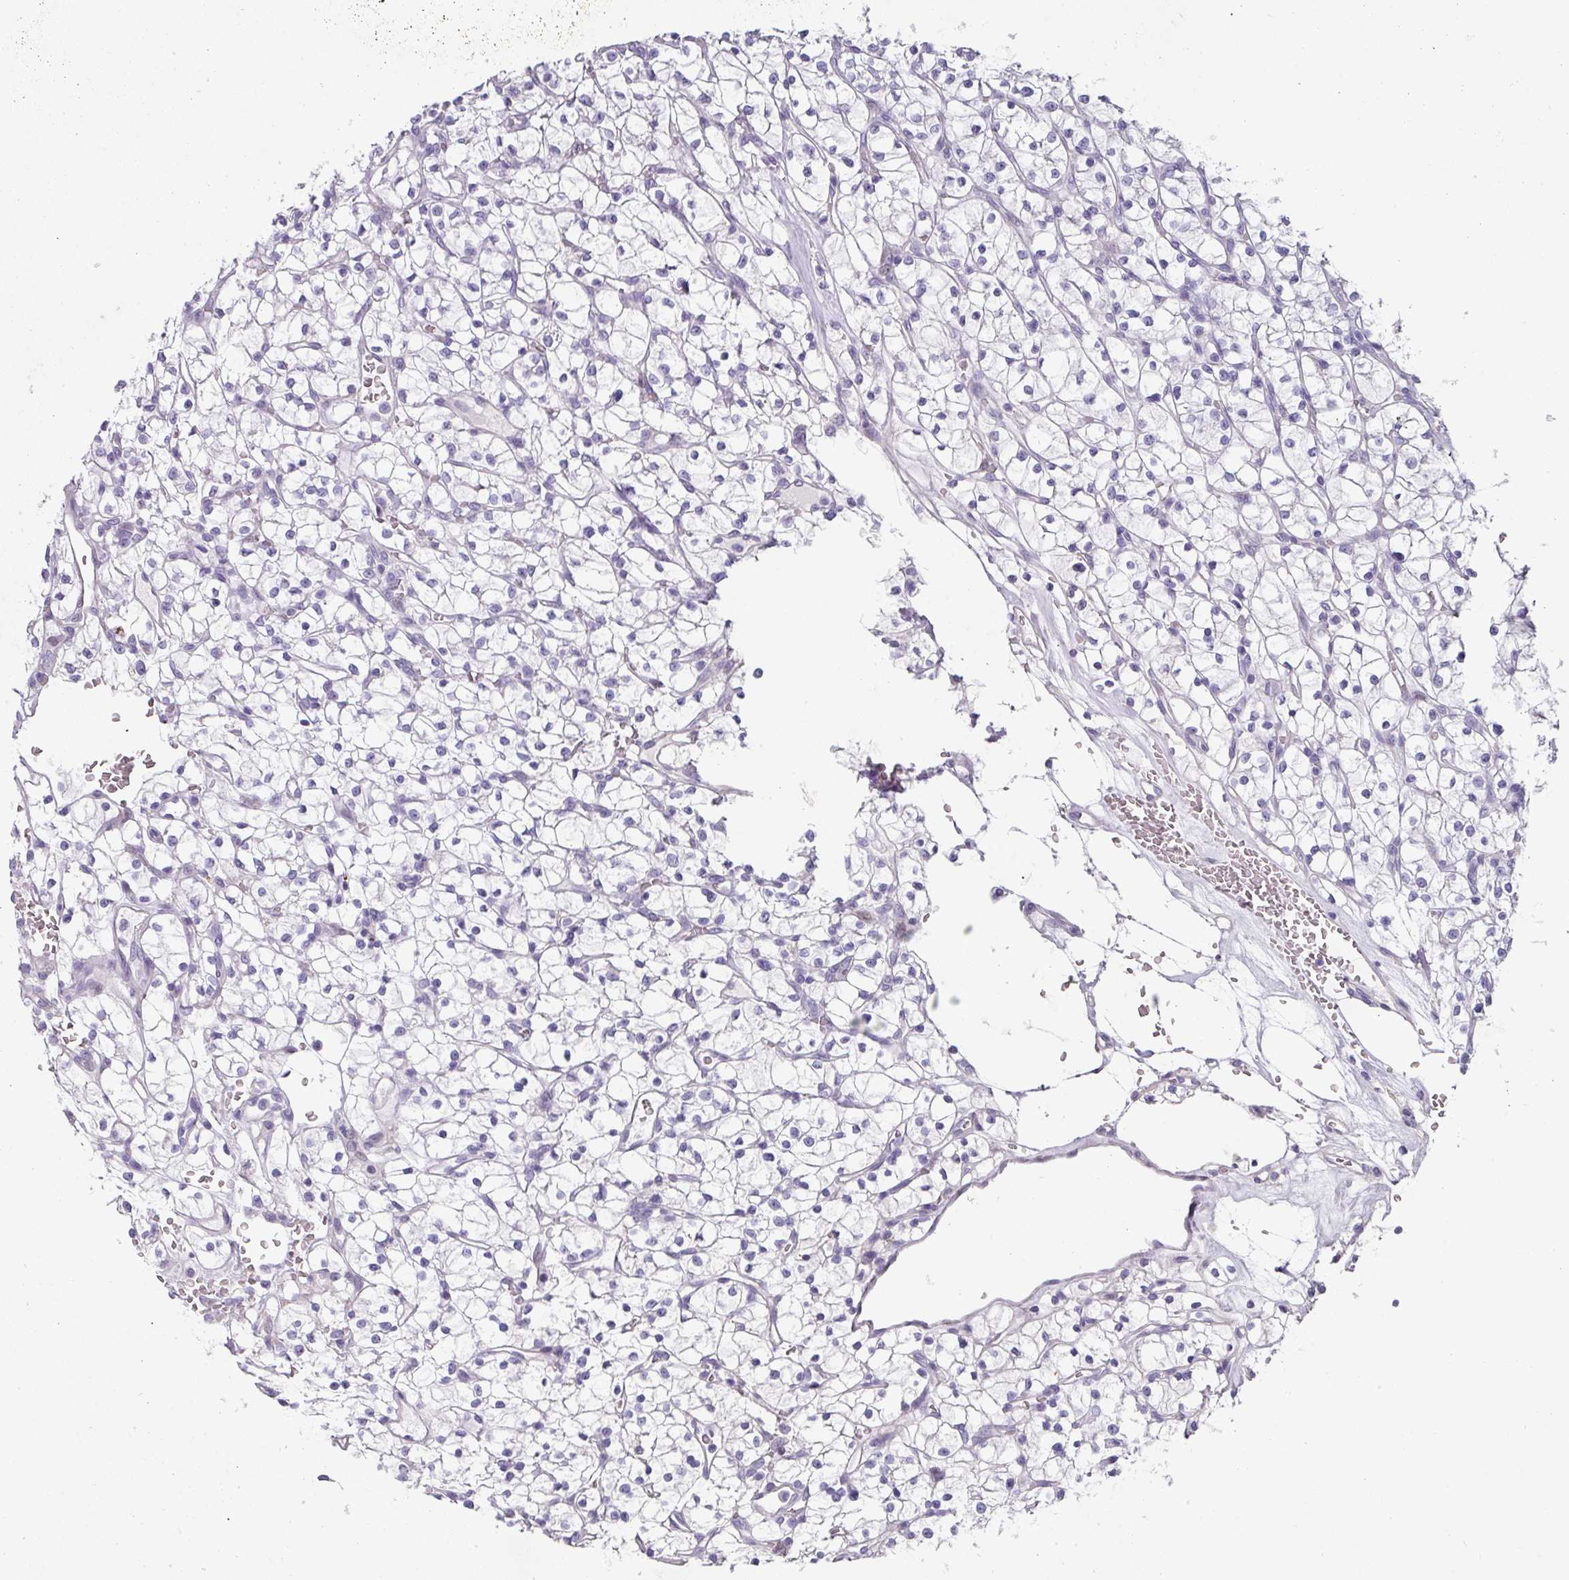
{"staining": {"intensity": "negative", "quantity": "none", "location": "none"}, "tissue": "renal cancer", "cell_type": "Tumor cells", "image_type": "cancer", "snomed": [{"axis": "morphology", "description": "Adenocarcinoma, NOS"}, {"axis": "topography", "description": "Kidney"}], "caption": "This is an immunohistochemistry histopathology image of renal cancer (adenocarcinoma). There is no staining in tumor cells.", "gene": "ANKRD29", "patient": {"sex": "female", "age": 64}}